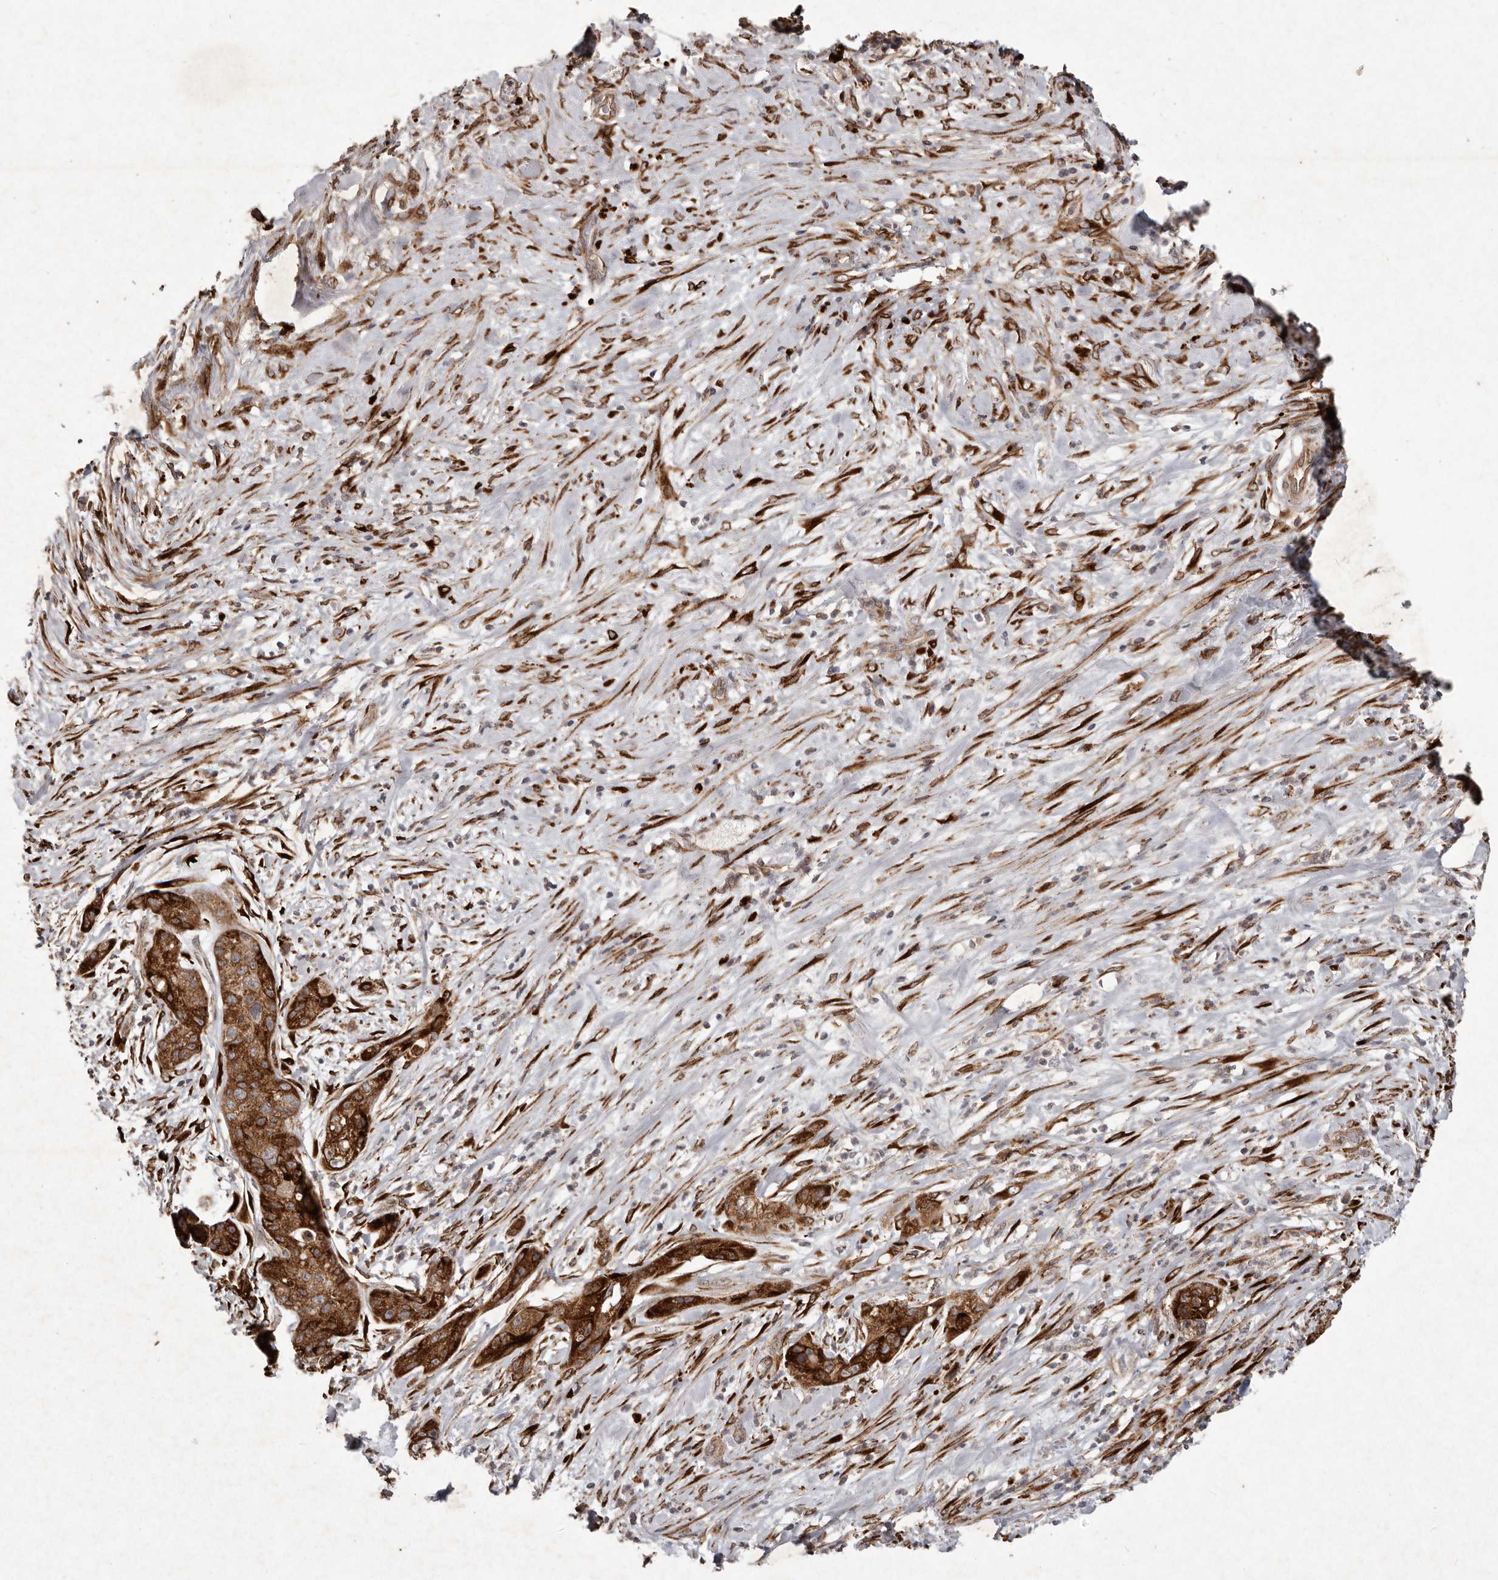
{"staining": {"intensity": "strong", "quantity": ">75%", "location": "cytoplasmic/membranous"}, "tissue": "pancreatic cancer", "cell_type": "Tumor cells", "image_type": "cancer", "snomed": [{"axis": "morphology", "description": "Adenocarcinoma, NOS"}, {"axis": "topography", "description": "Pancreas"}], "caption": "Immunohistochemistry (IHC) histopathology image of human pancreatic adenocarcinoma stained for a protein (brown), which exhibits high levels of strong cytoplasmic/membranous staining in about >75% of tumor cells.", "gene": "PLOD2", "patient": {"sex": "female", "age": 78}}